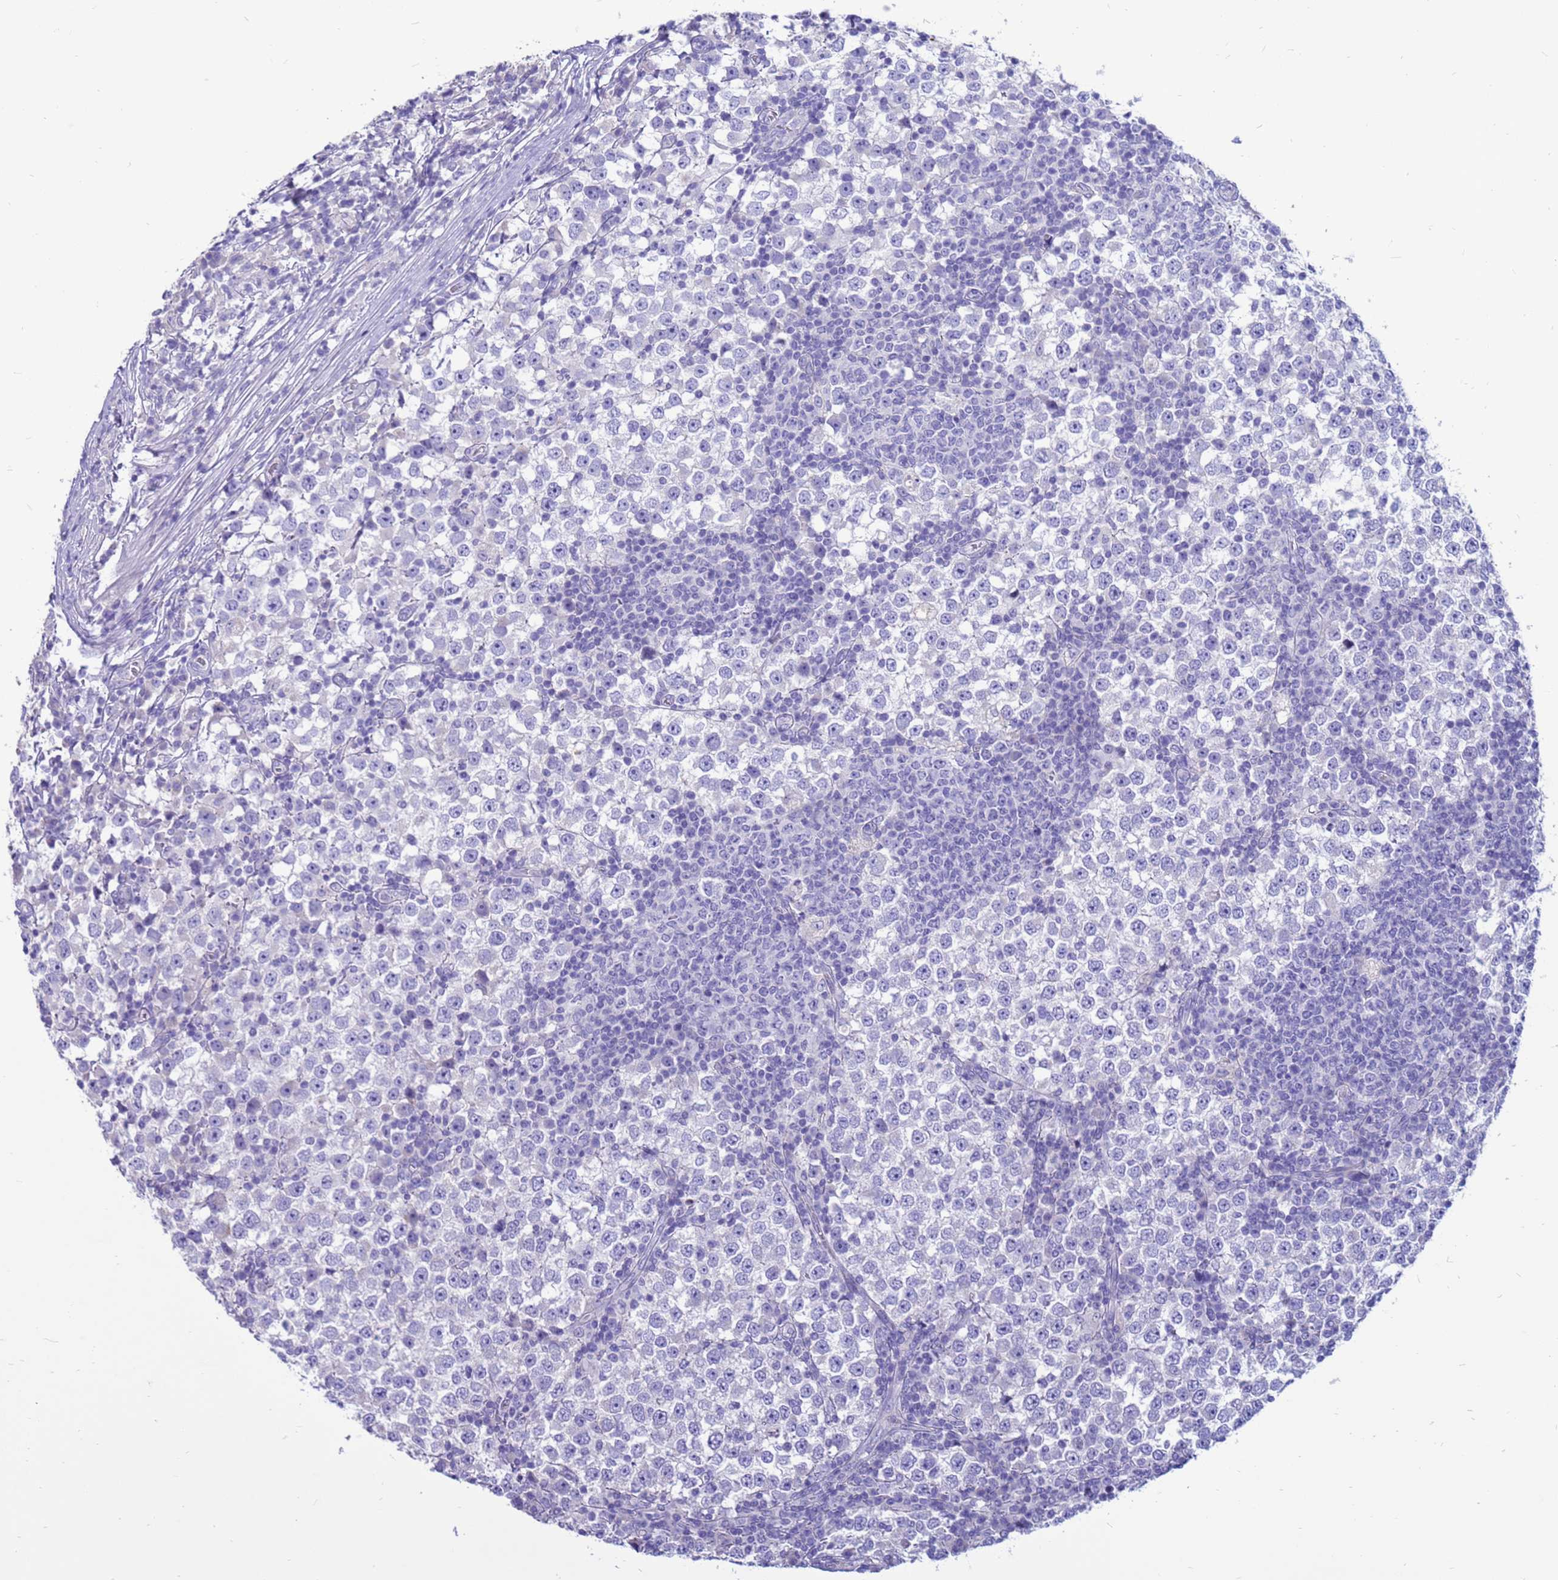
{"staining": {"intensity": "negative", "quantity": "none", "location": "none"}, "tissue": "testis cancer", "cell_type": "Tumor cells", "image_type": "cancer", "snomed": [{"axis": "morphology", "description": "Seminoma, NOS"}, {"axis": "topography", "description": "Testis"}], "caption": "Seminoma (testis) stained for a protein using immunohistochemistry reveals no expression tumor cells.", "gene": "PDE10A", "patient": {"sex": "male", "age": 65}}